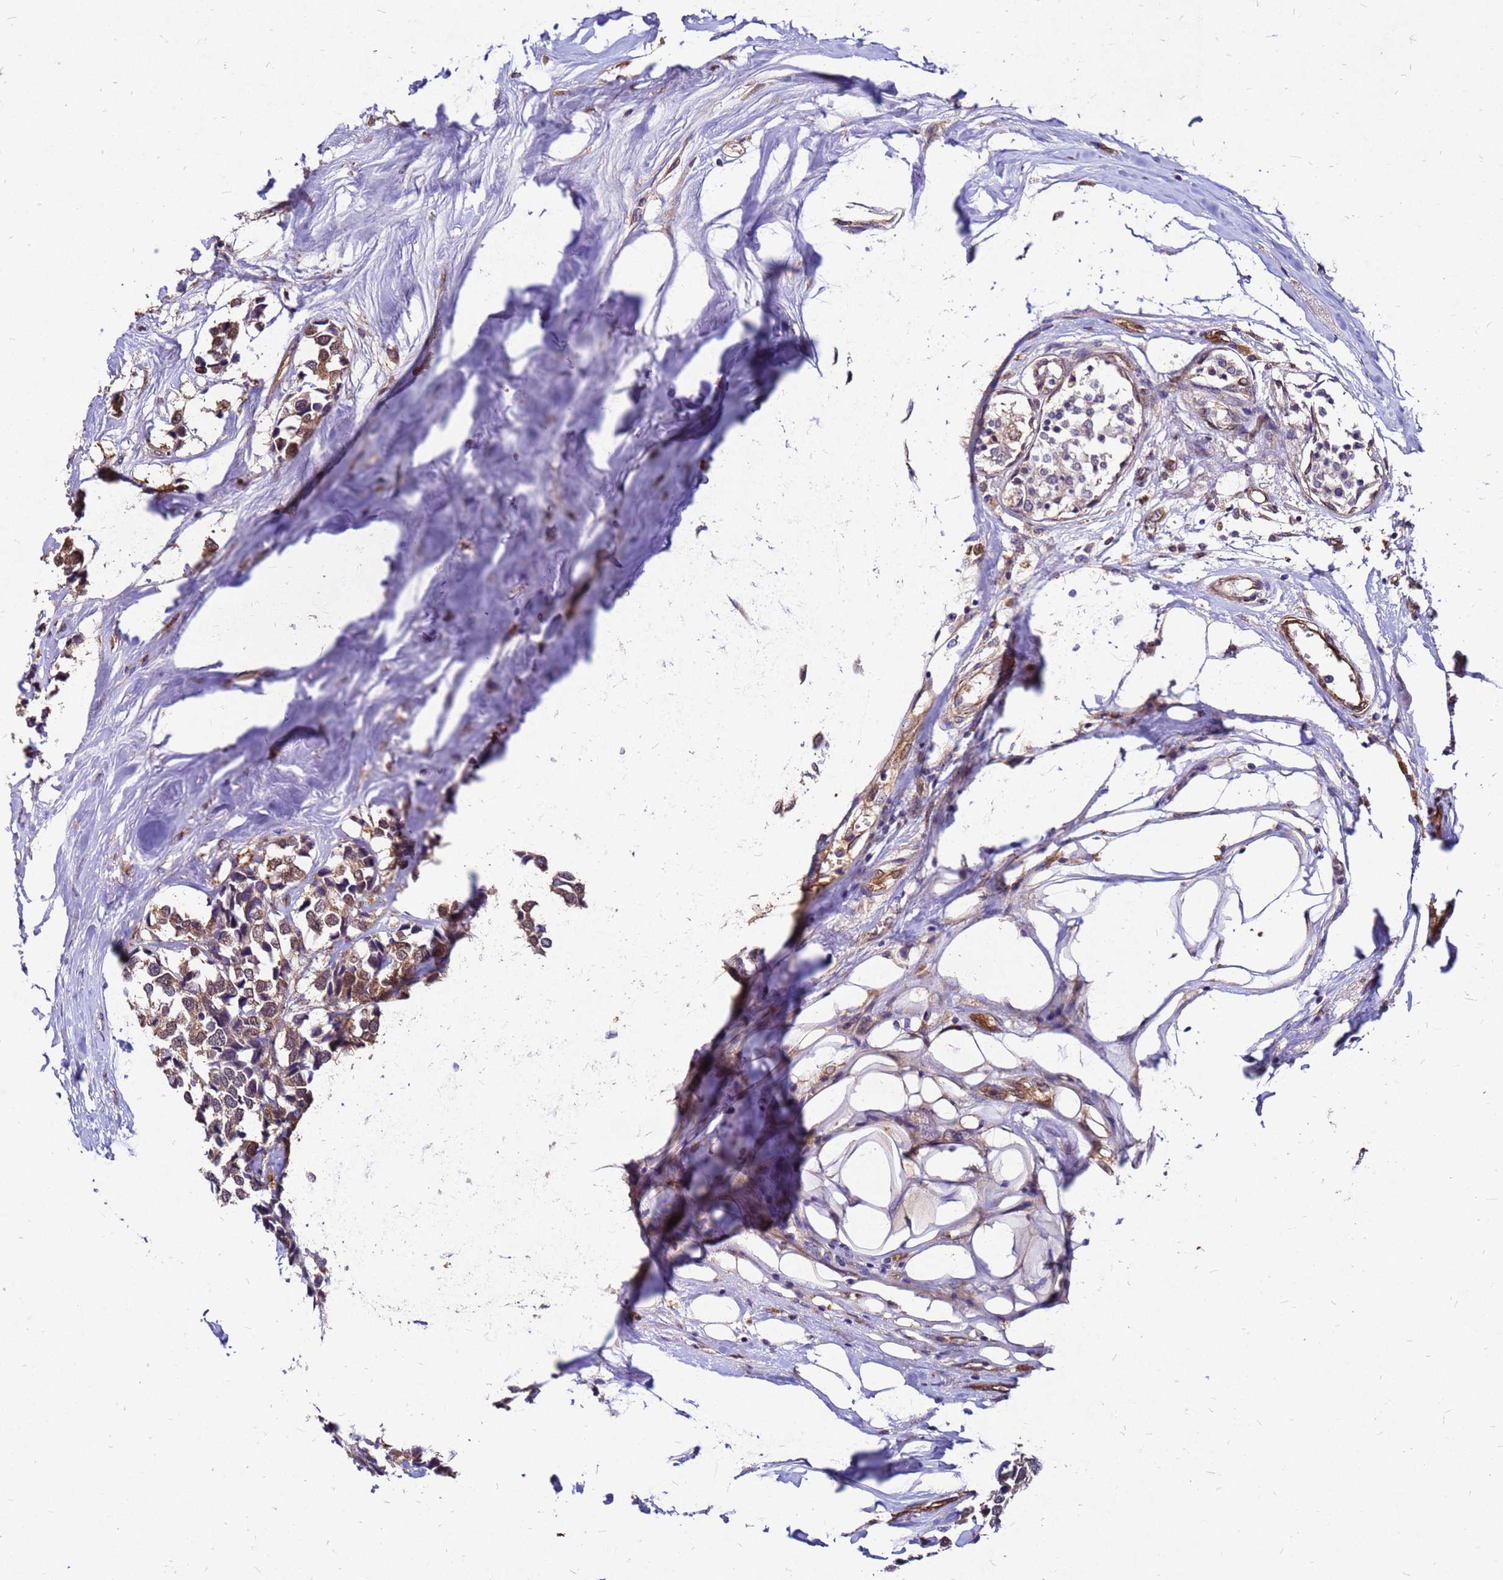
{"staining": {"intensity": "moderate", "quantity": ">75%", "location": "cytoplasmic/membranous"}, "tissue": "breast cancer", "cell_type": "Tumor cells", "image_type": "cancer", "snomed": [{"axis": "morphology", "description": "Duct carcinoma"}, {"axis": "topography", "description": "Breast"}], "caption": "Immunohistochemical staining of human breast cancer shows medium levels of moderate cytoplasmic/membranous staining in approximately >75% of tumor cells. (DAB (3,3'-diaminobenzidine) IHC, brown staining for protein, blue staining for nuclei).", "gene": "DUSP23", "patient": {"sex": "female", "age": 83}}